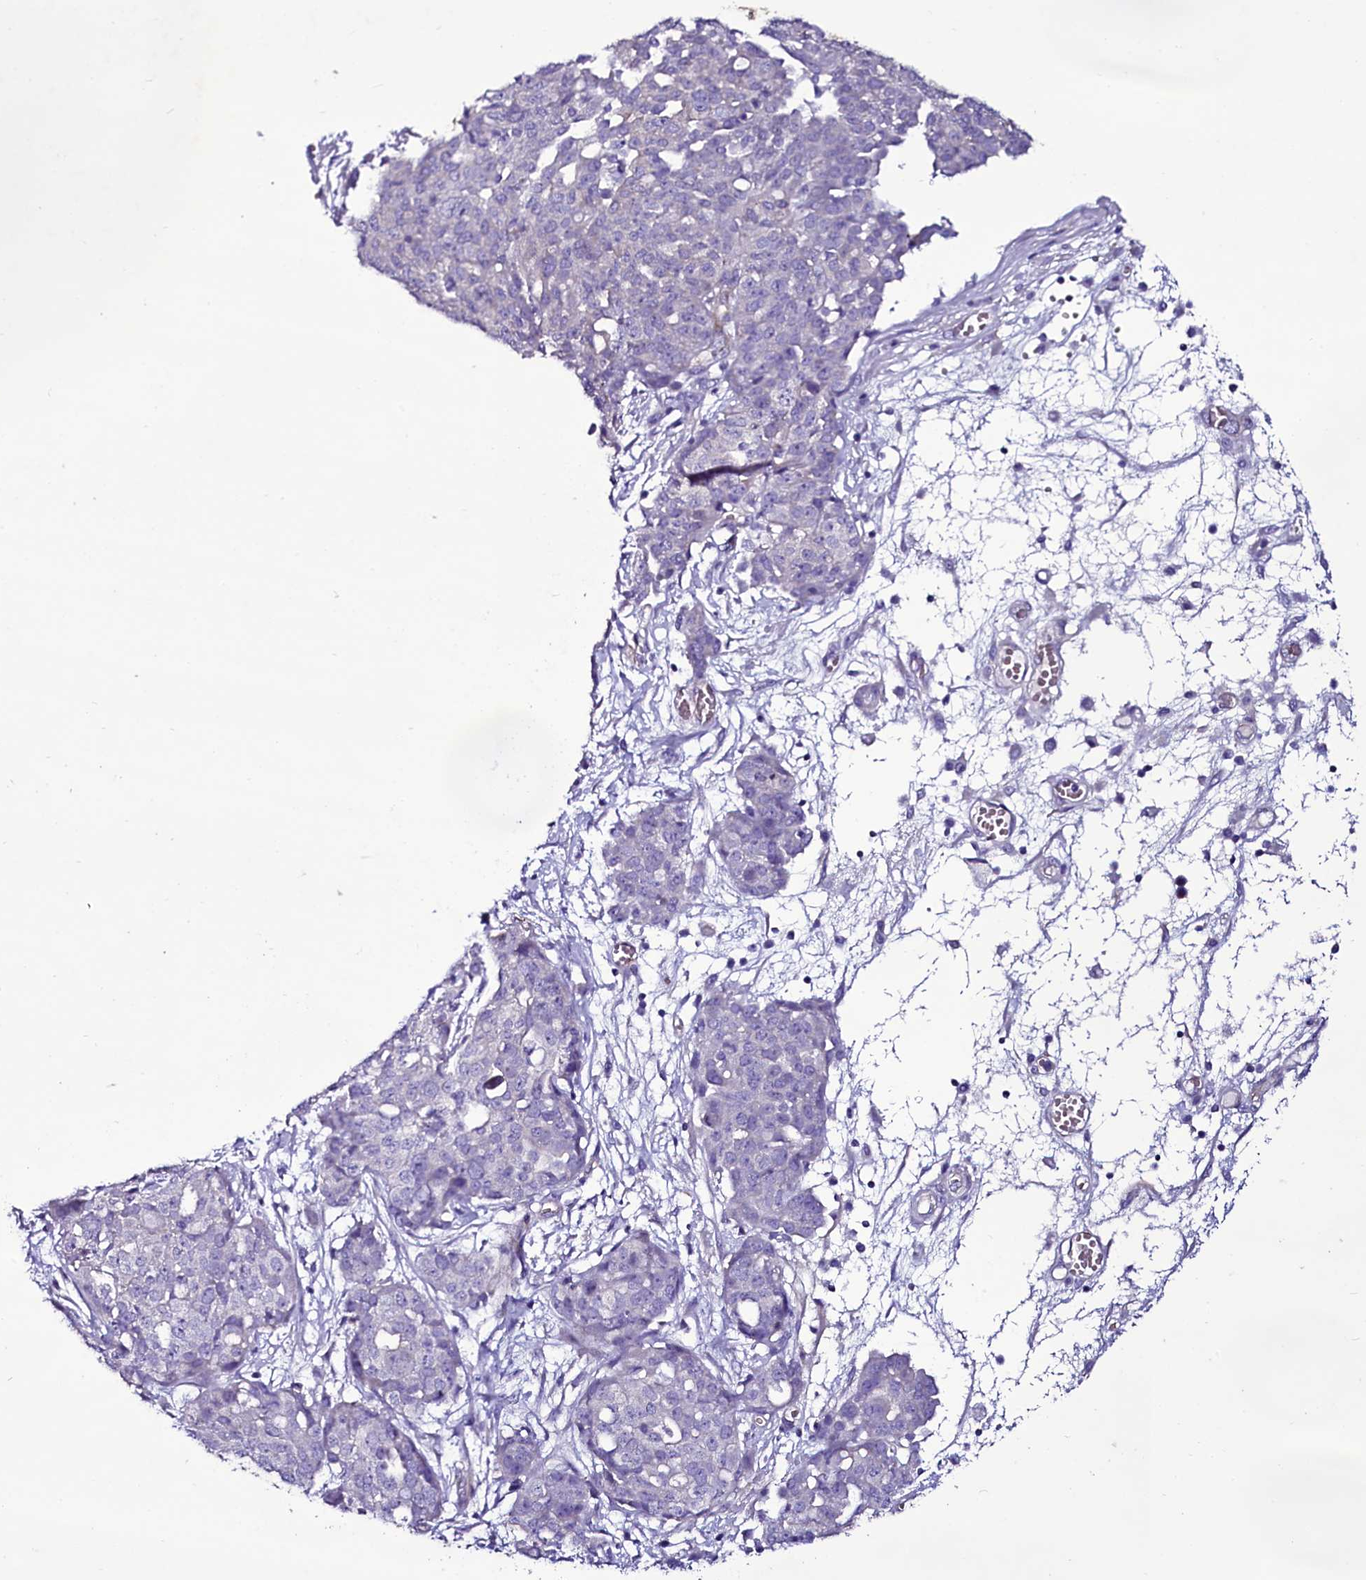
{"staining": {"intensity": "negative", "quantity": "none", "location": "none"}, "tissue": "ovarian cancer", "cell_type": "Tumor cells", "image_type": "cancer", "snomed": [{"axis": "morphology", "description": "Cystadenocarcinoma, serous, NOS"}, {"axis": "topography", "description": "Soft tissue"}, {"axis": "topography", "description": "Ovary"}], "caption": "This is a histopathology image of immunohistochemistry staining of ovarian serous cystadenocarcinoma, which shows no expression in tumor cells.", "gene": "MEX3C", "patient": {"sex": "female", "age": 57}}